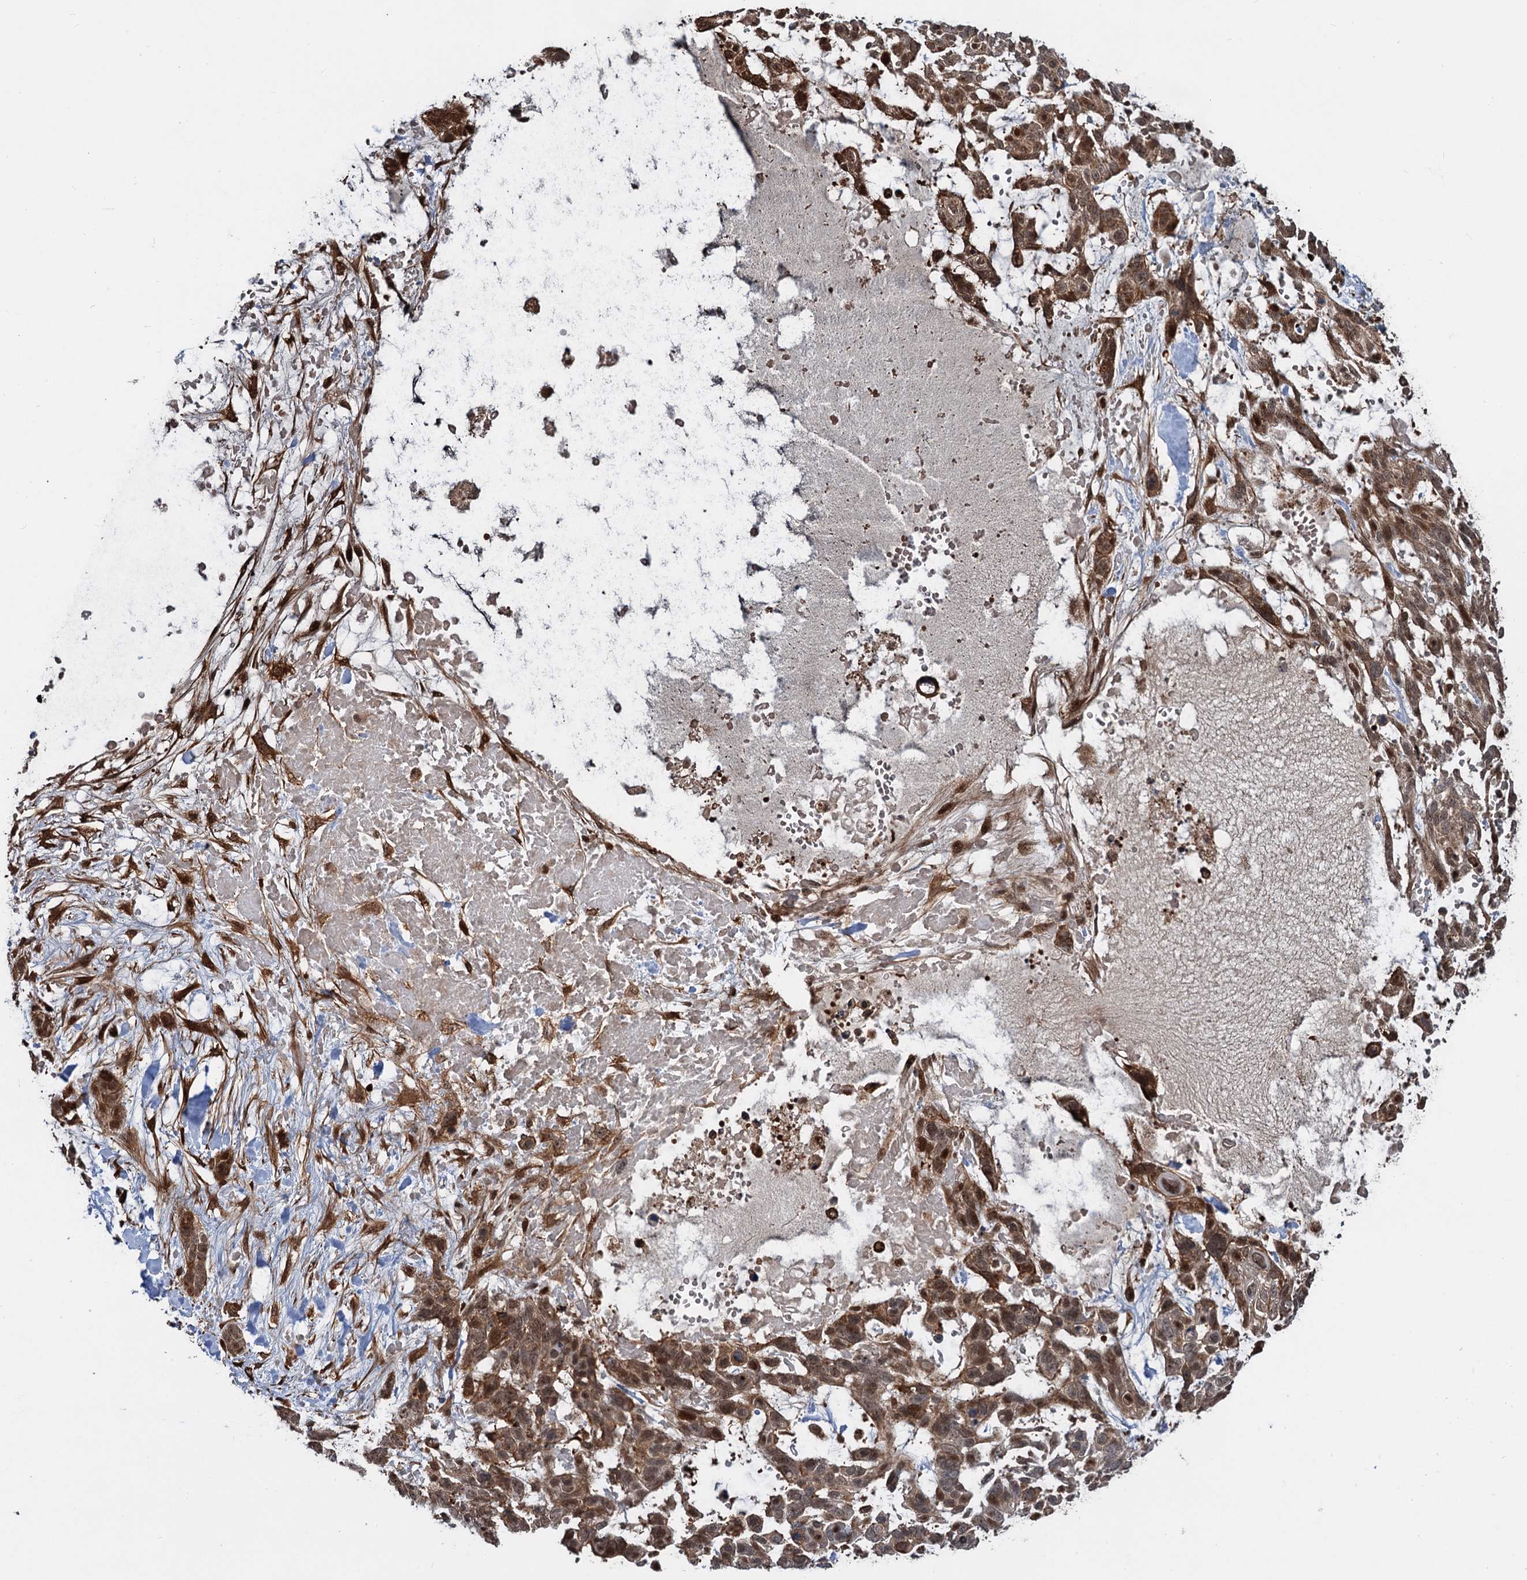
{"staining": {"intensity": "moderate", "quantity": "25%-75%", "location": "cytoplasmic/membranous,nuclear"}, "tissue": "skin cancer", "cell_type": "Tumor cells", "image_type": "cancer", "snomed": [{"axis": "morphology", "description": "Basal cell carcinoma"}, {"axis": "topography", "description": "Skin"}], "caption": "DAB immunohistochemical staining of human basal cell carcinoma (skin) shows moderate cytoplasmic/membranous and nuclear protein expression in approximately 25%-75% of tumor cells.", "gene": "SNRNP25", "patient": {"sex": "male", "age": 88}}